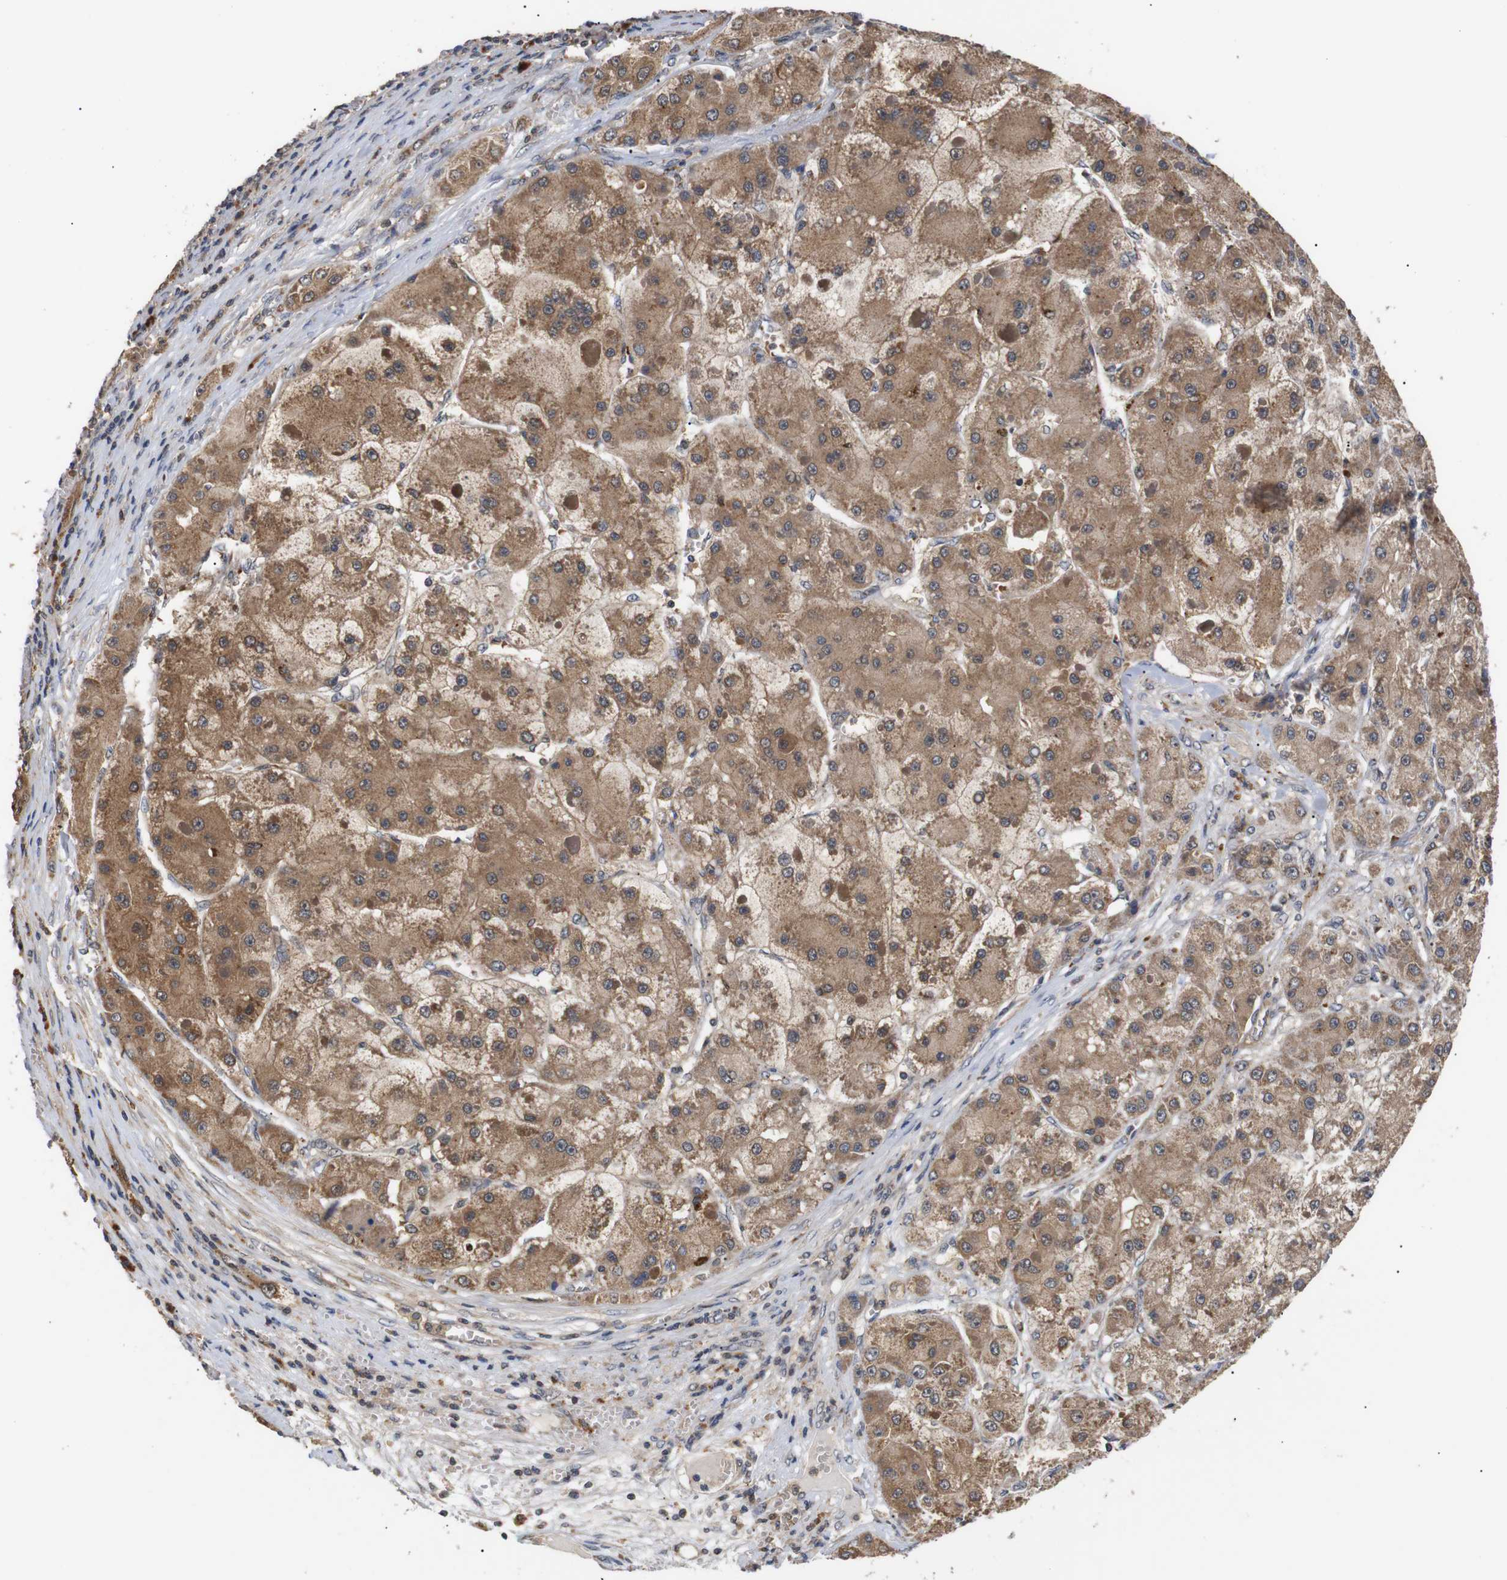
{"staining": {"intensity": "moderate", "quantity": ">75%", "location": "cytoplasmic/membranous"}, "tissue": "liver cancer", "cell_type": "Tumor cells", "image_type": "cancer", "snomed": [{"axis": "morphology", "description": "Carcinoma, Hepatocellular, NOS"}, {"axis": "topography", "description": "Liver"}], "caption": "IHC (DAB) staining of human hepatocellular carcinoma (liver) displays moderate cytoplasmic/membranous protein staining in about >75% of tumor cells. Immunohistochemistry (ihc) stains the protein in brown and the nuclei are stained blue.", "gene": "DDR1", "patient": {"sex": "female", "age": 73}}